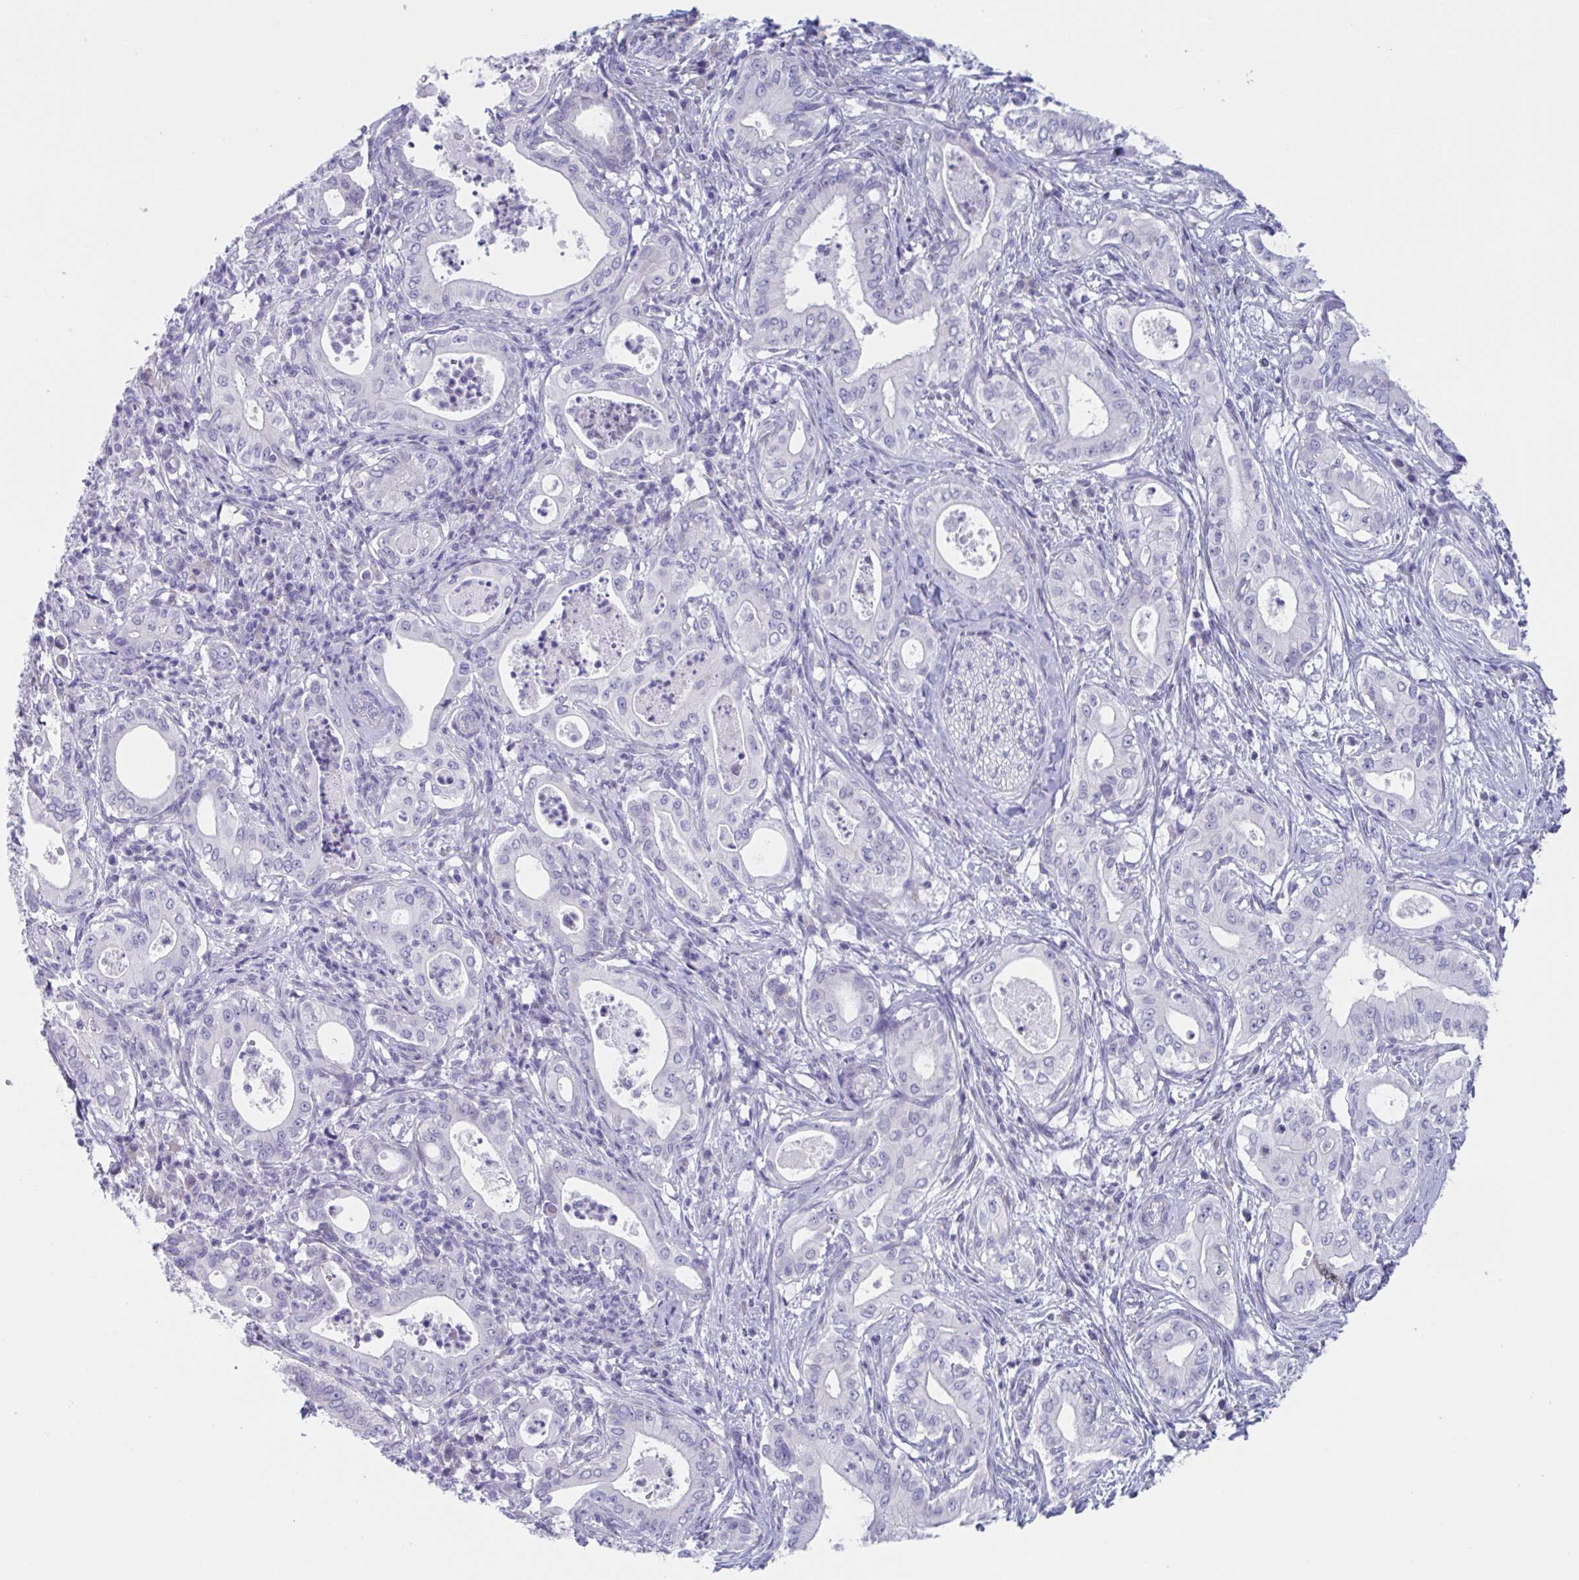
{"staining": {"intensity": "negative", "quantity": "none", "location": "none"}, "tissue": "pancreatic cancer", "cell_type": "Tumor cells", "image_type": "cancer", "snomed": [{"axis": "morphology", "description": "Adenocarcinoma, NOS"}, {"axis": "topography", "description": "Pancreas"}], "caption": "Immunohistochemistry of human pancreatic cancer displays no staining in tumor cells.", "gene": "HSD11B2", "patient": {"sex": "male", "age": 71}}